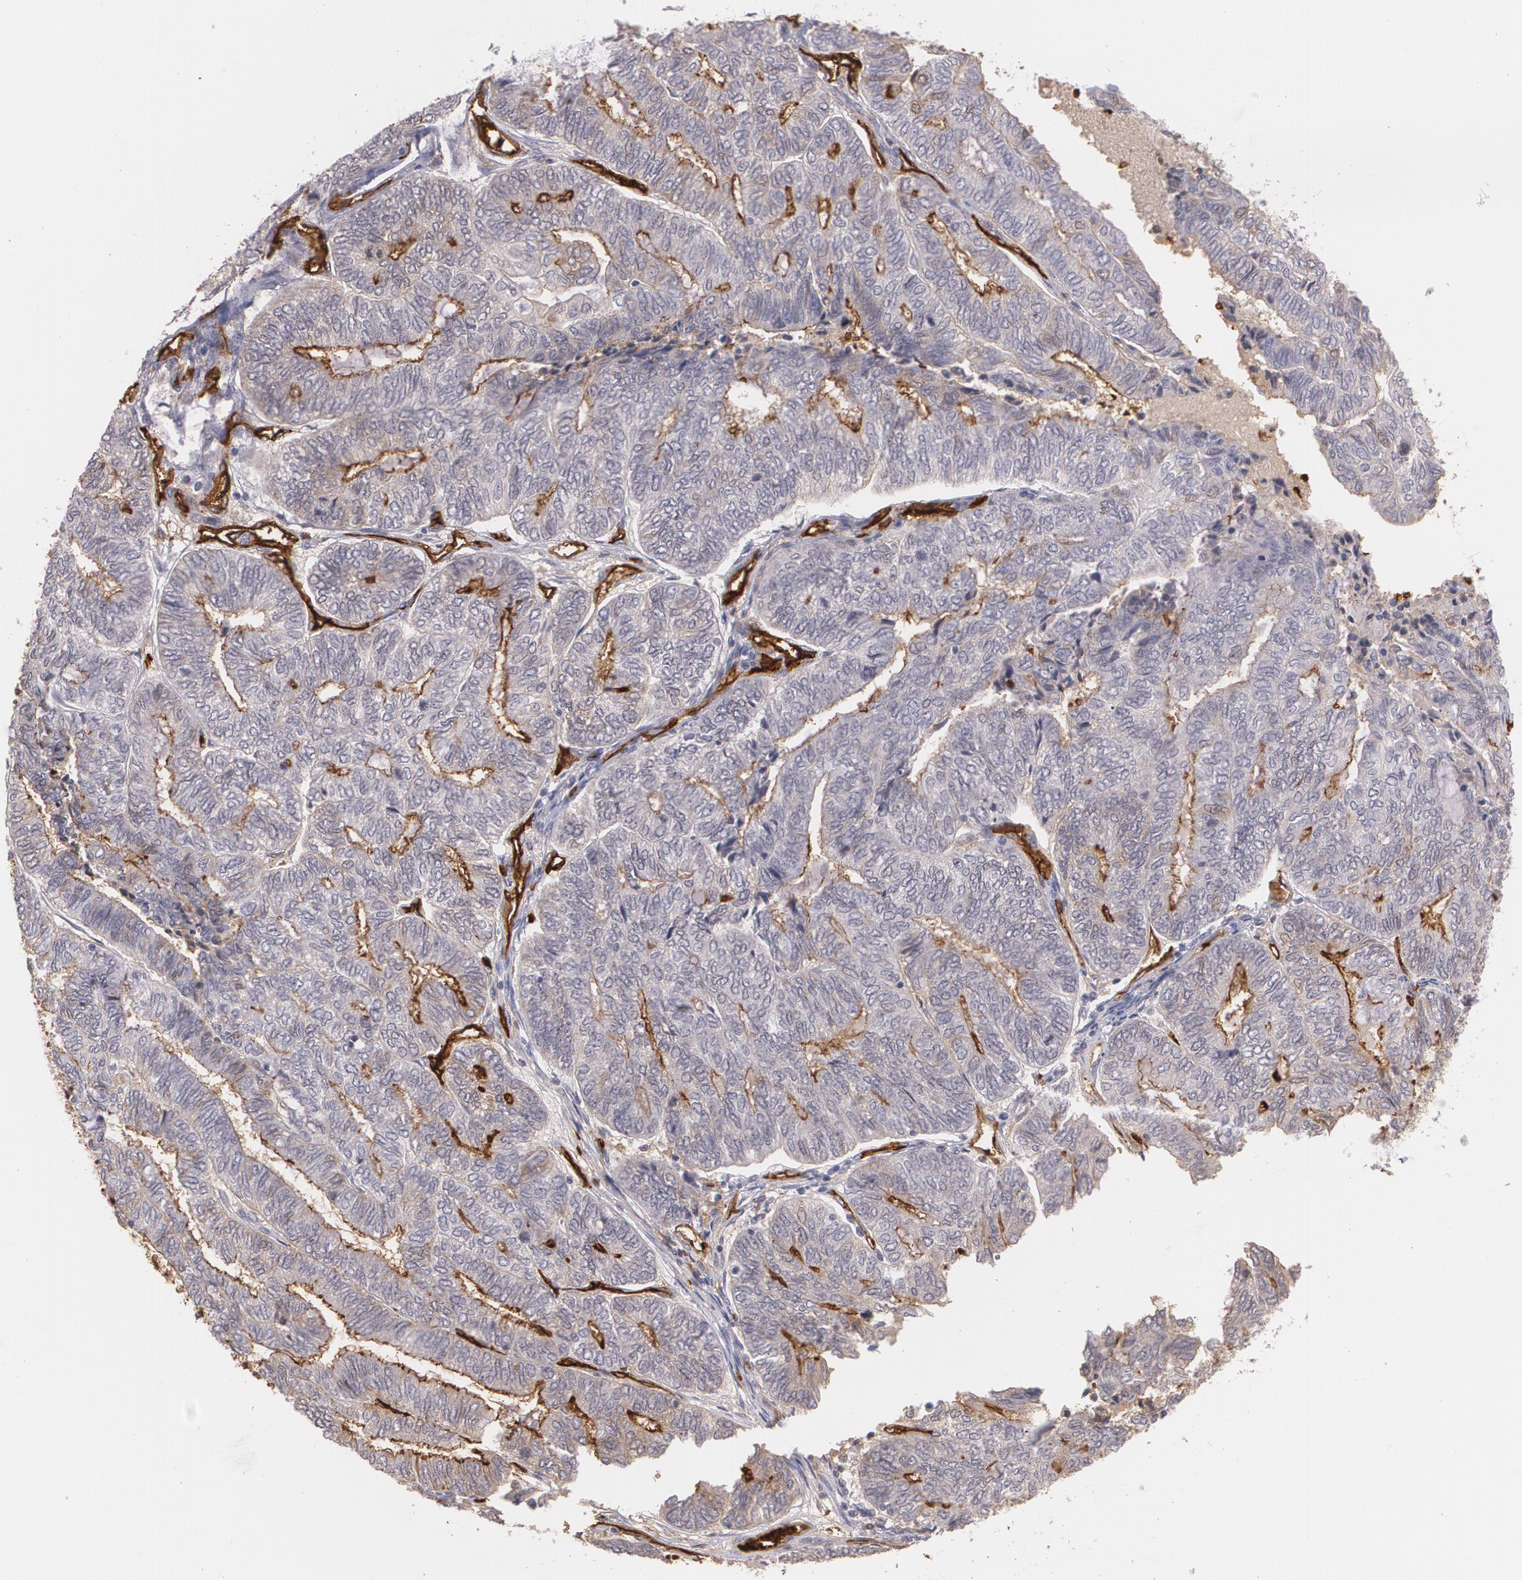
{"staining": {"intensity": "negative", "quantity": "none", "location": "none"}, "tissue": "endometrial cancer", "cell_type": "Tumor cells", "image_type": "cancer", "snomed": [{"axis": "morphology", "description": "Adenocarcinoma, NOS"}, {"axis": "topography", "description": "Uterus"}, {"axis": "topography", "description": "Endometrium"}], "caption": "Immunohistochemistry photomicrograph of neoplastic tissue: human endometrial adenocarcinoma stained with DAB displays no significant protein positivity in tumor cells.", "gene": "ACE", "patient": {"sex": "female", "age": 70}}